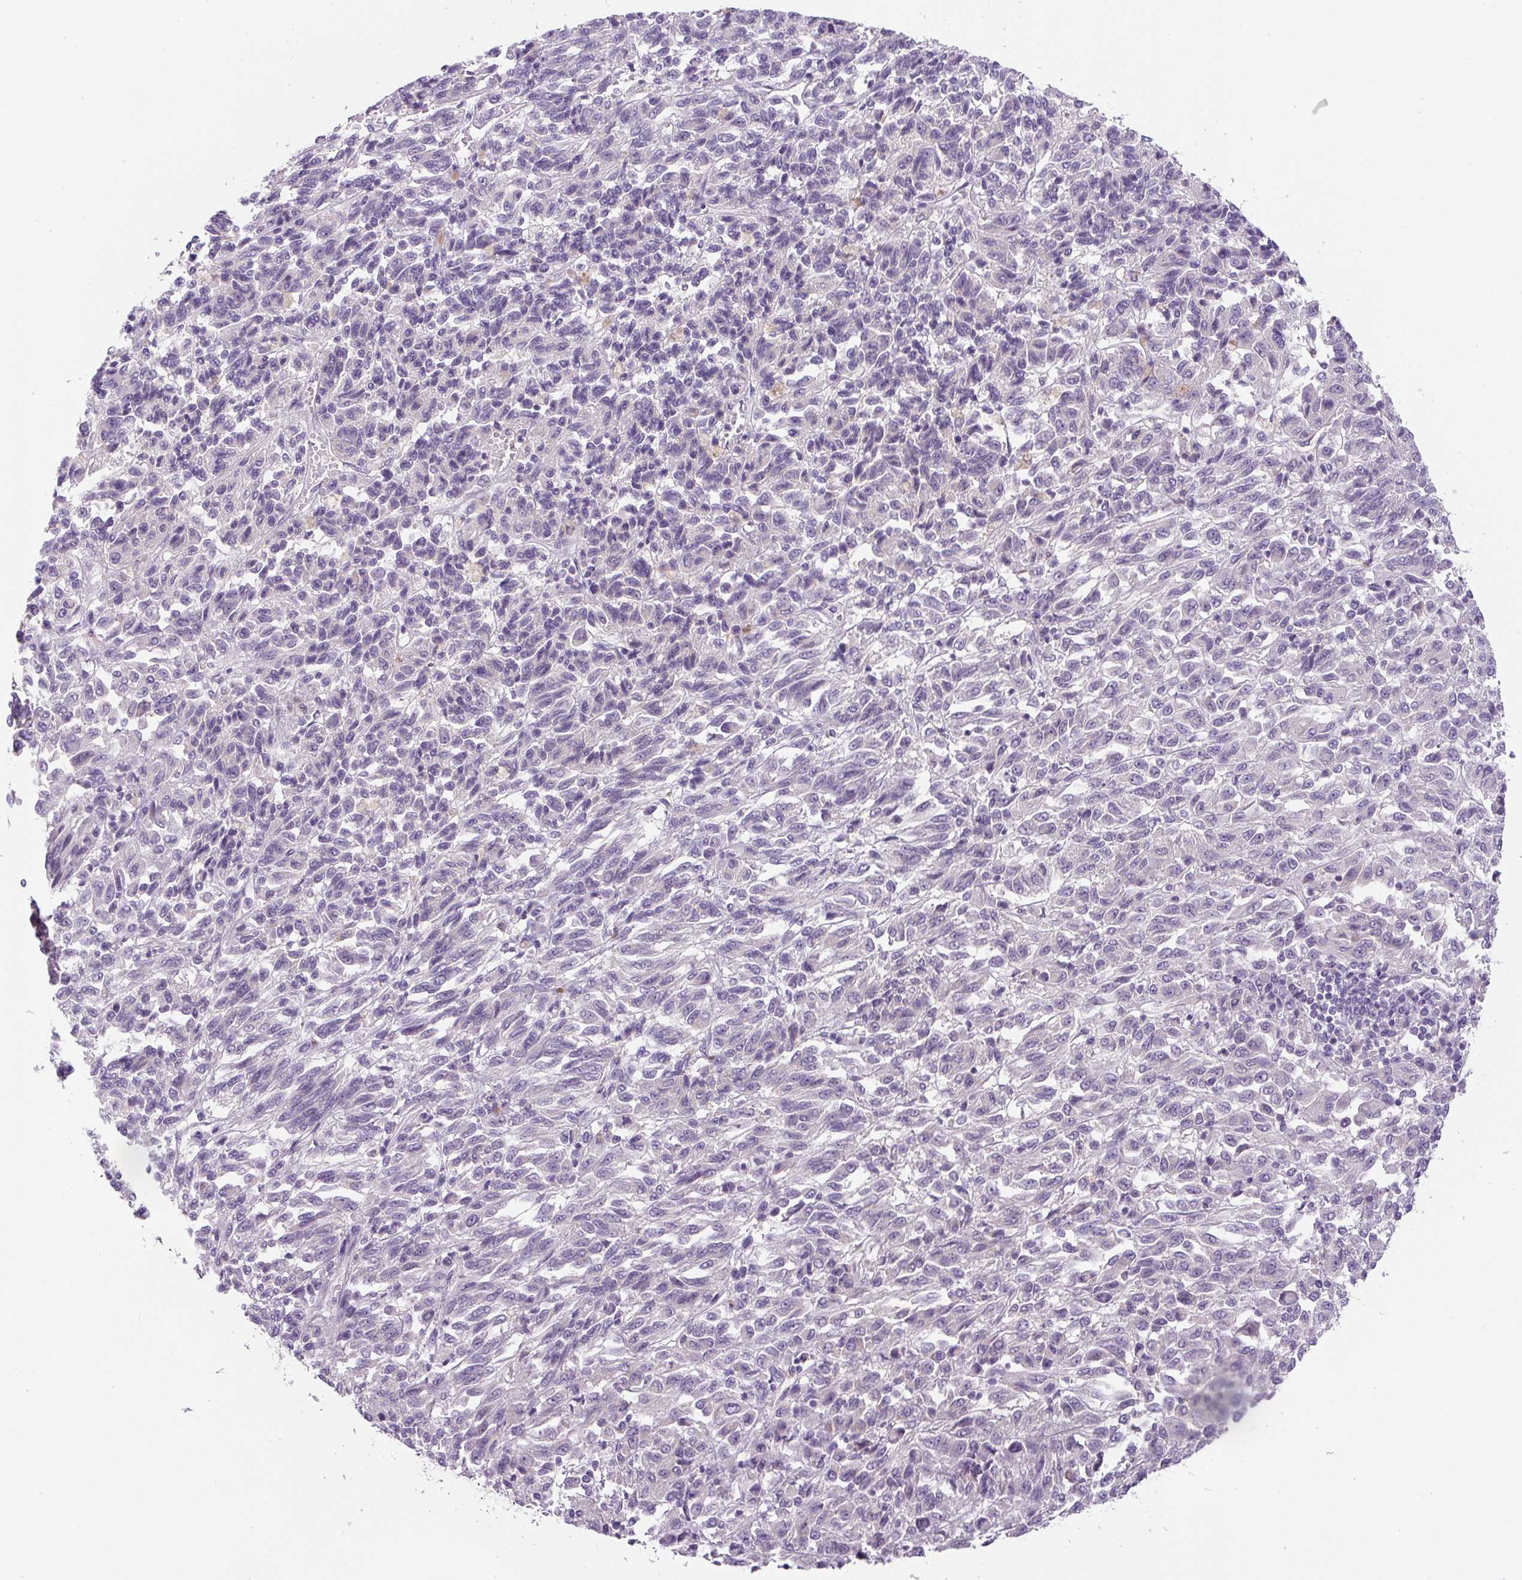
{"staining": {"intensity": "negative", "quantity": "none", "location": "none"}, "tissue": "melanoma", "cell_type": "Tumor cells", "image_type": "cancer", "snomed": [{"axis": "morphology", "description": "Malignant melanoma, Metastatic site"}, {"axis": "topography", "description": "Lung"}], "caption": "High power microscopy micrograph of an immunohistochemistry (IHC) photomicrograph of melanoma, revealing no significant staining in tumor cells. (DAB IHC visualized using brightfield microscopy, high magnification).", "gene": "UBL3", "patient": {"sex": "male", "age": 64}}